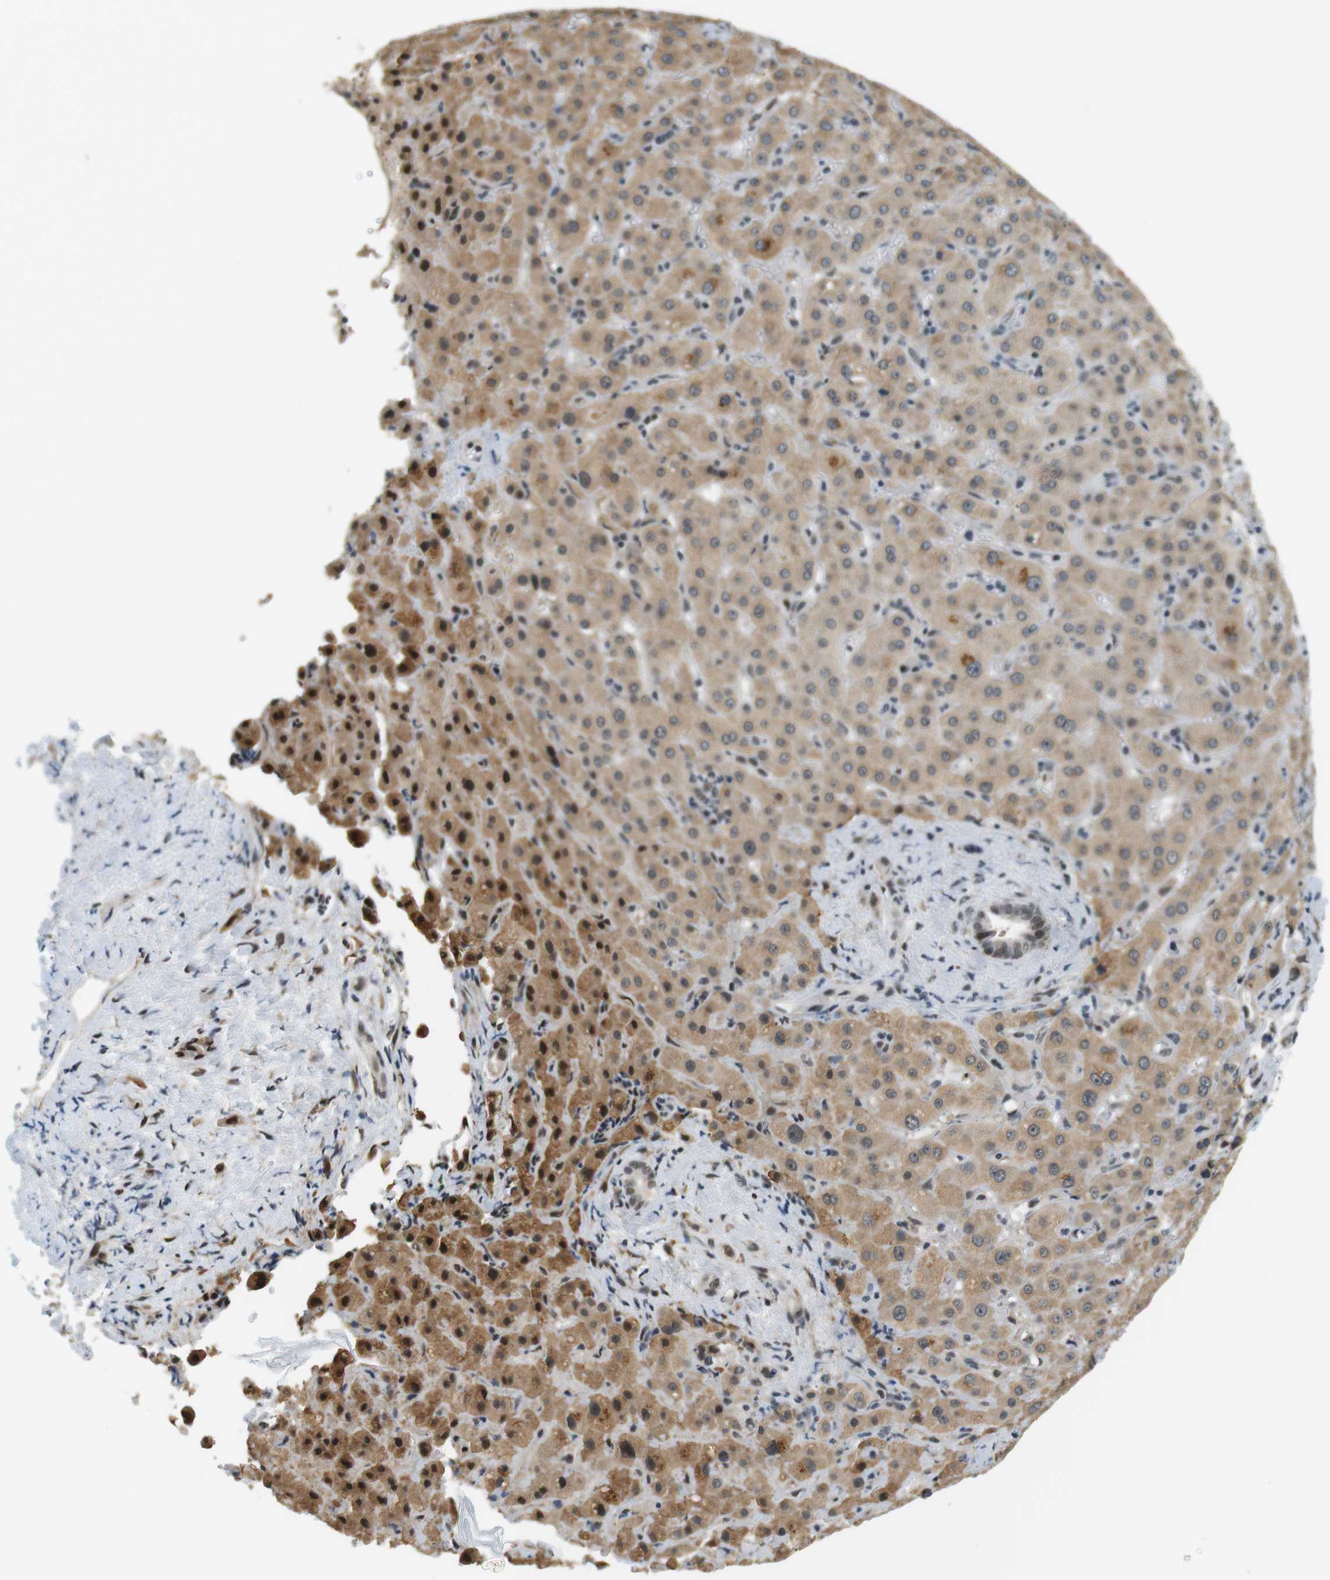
{"staining": {"intensity": "moderate", "quantity": ">75%", "location": "cytoplasmic/membranous,nuclear"}, "tissue": "liver cancer", "cell_type": "Tumor cells", "image_type": "cancer", "snomed": [{"axis": "morphology", "description": "Cholangiocarcinoma"}, {"axis": "topography", "description": "Liver"}], "caption": "Tumor cells demonstrate medium levels of moderate cytoplasmic/membranous and nuclear positivity in approximately >75% of cells in human cholangiocarcinoma (liver). (DAB (3,3'-diaminobenzidine) = brown stain, brightfield microscopy at high magnification).", "gene": "RNF38", "patient": {"sex": "female", "age": 65}}